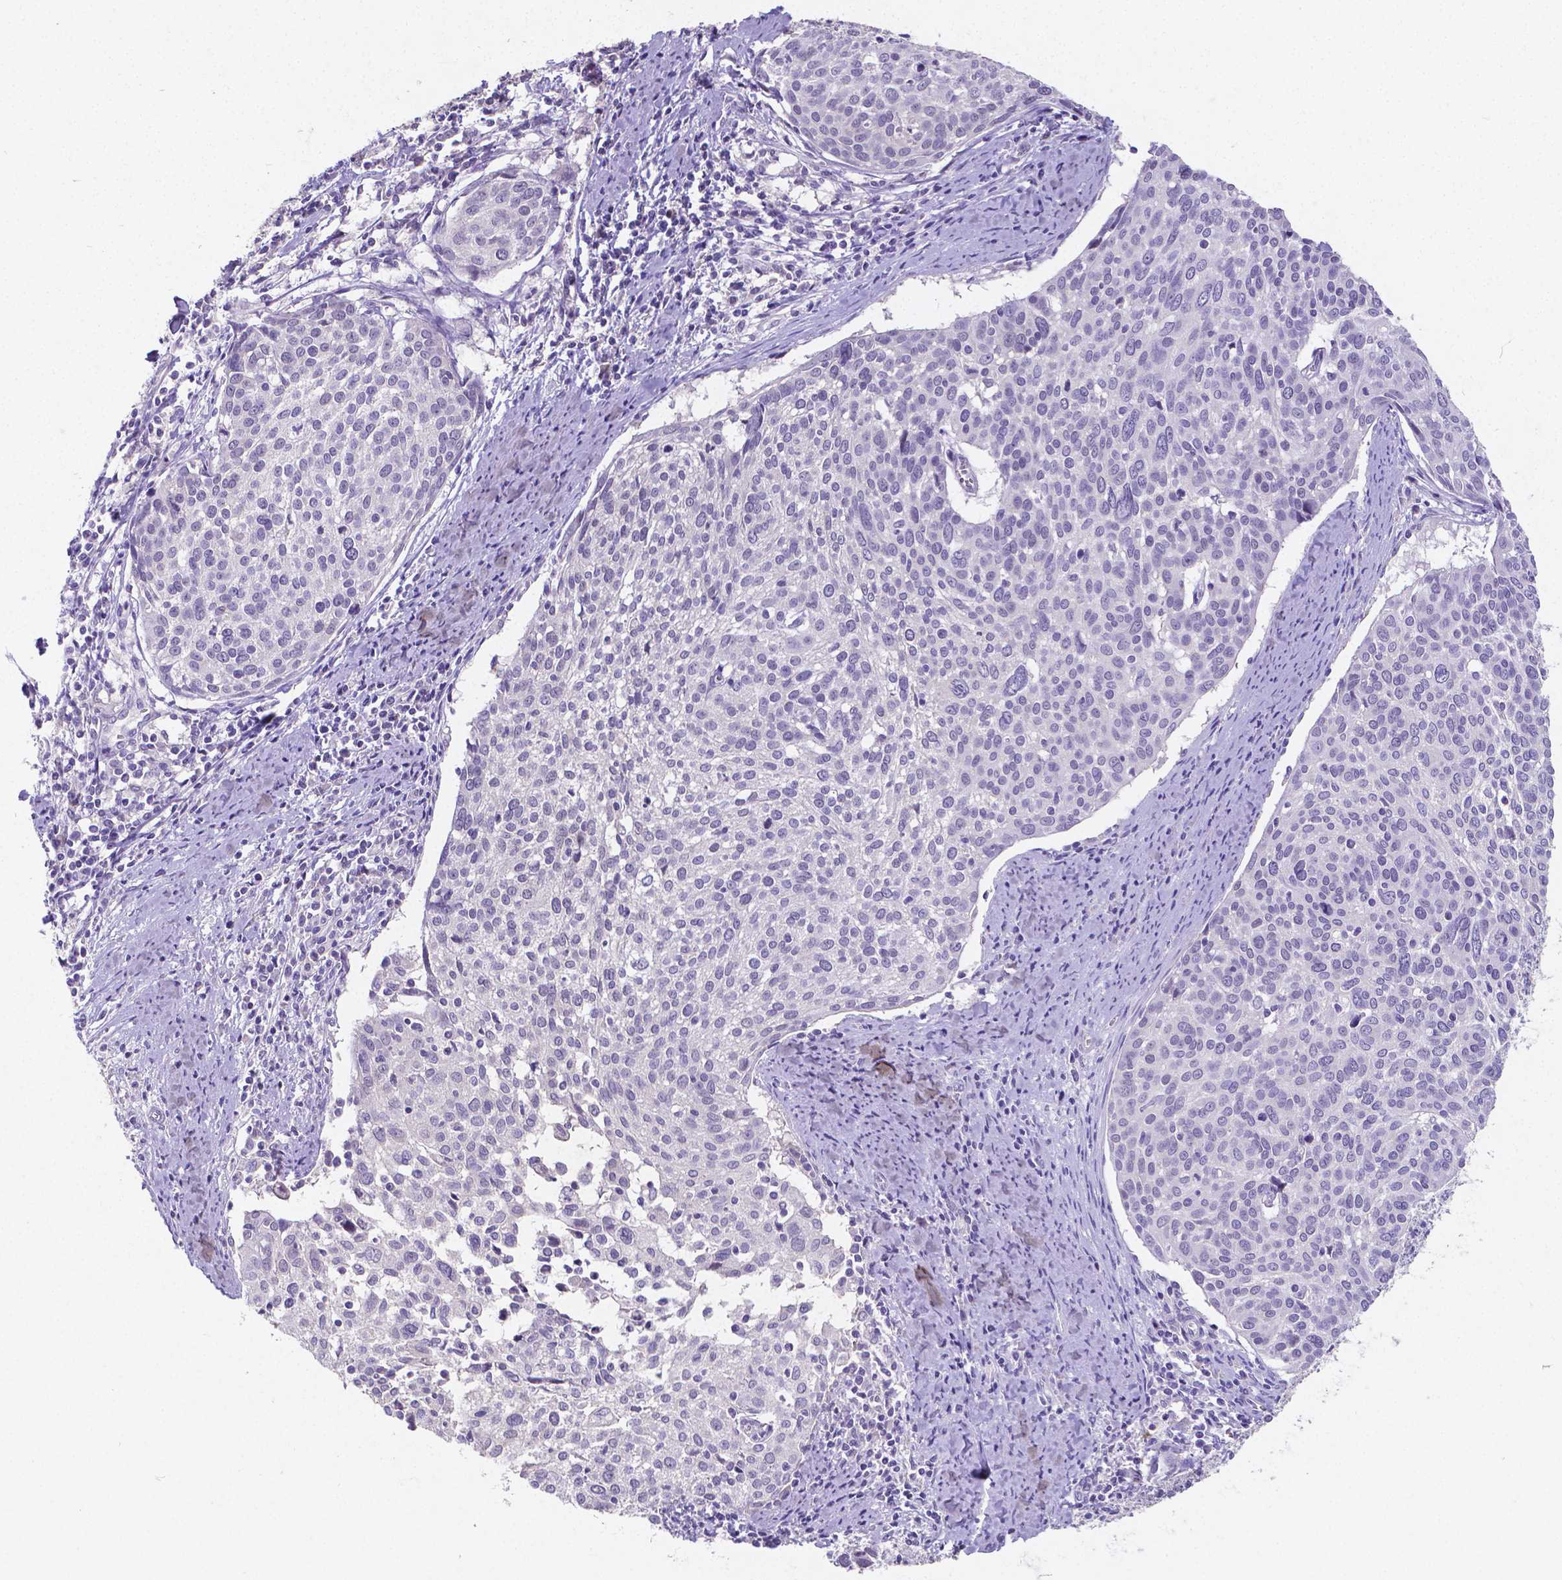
{"staining": {"intensity": "negative", "quantity": "none", "location": "none"}, "tissue": "cervical cancer", "cell_type": "Tumor cells", "image_type": "cancer", "snomed": [{"axis": "morphology", "description": "Squamous cell carcinoma, NOS"}, {"axis": "topography", "description": "Cervix"}], "caption": "There is no significant staining in tumor cells of squamous cell carcinoma (cervical).", "gene": "SATB2", "patient": {"sex": "female", "age": 39}}